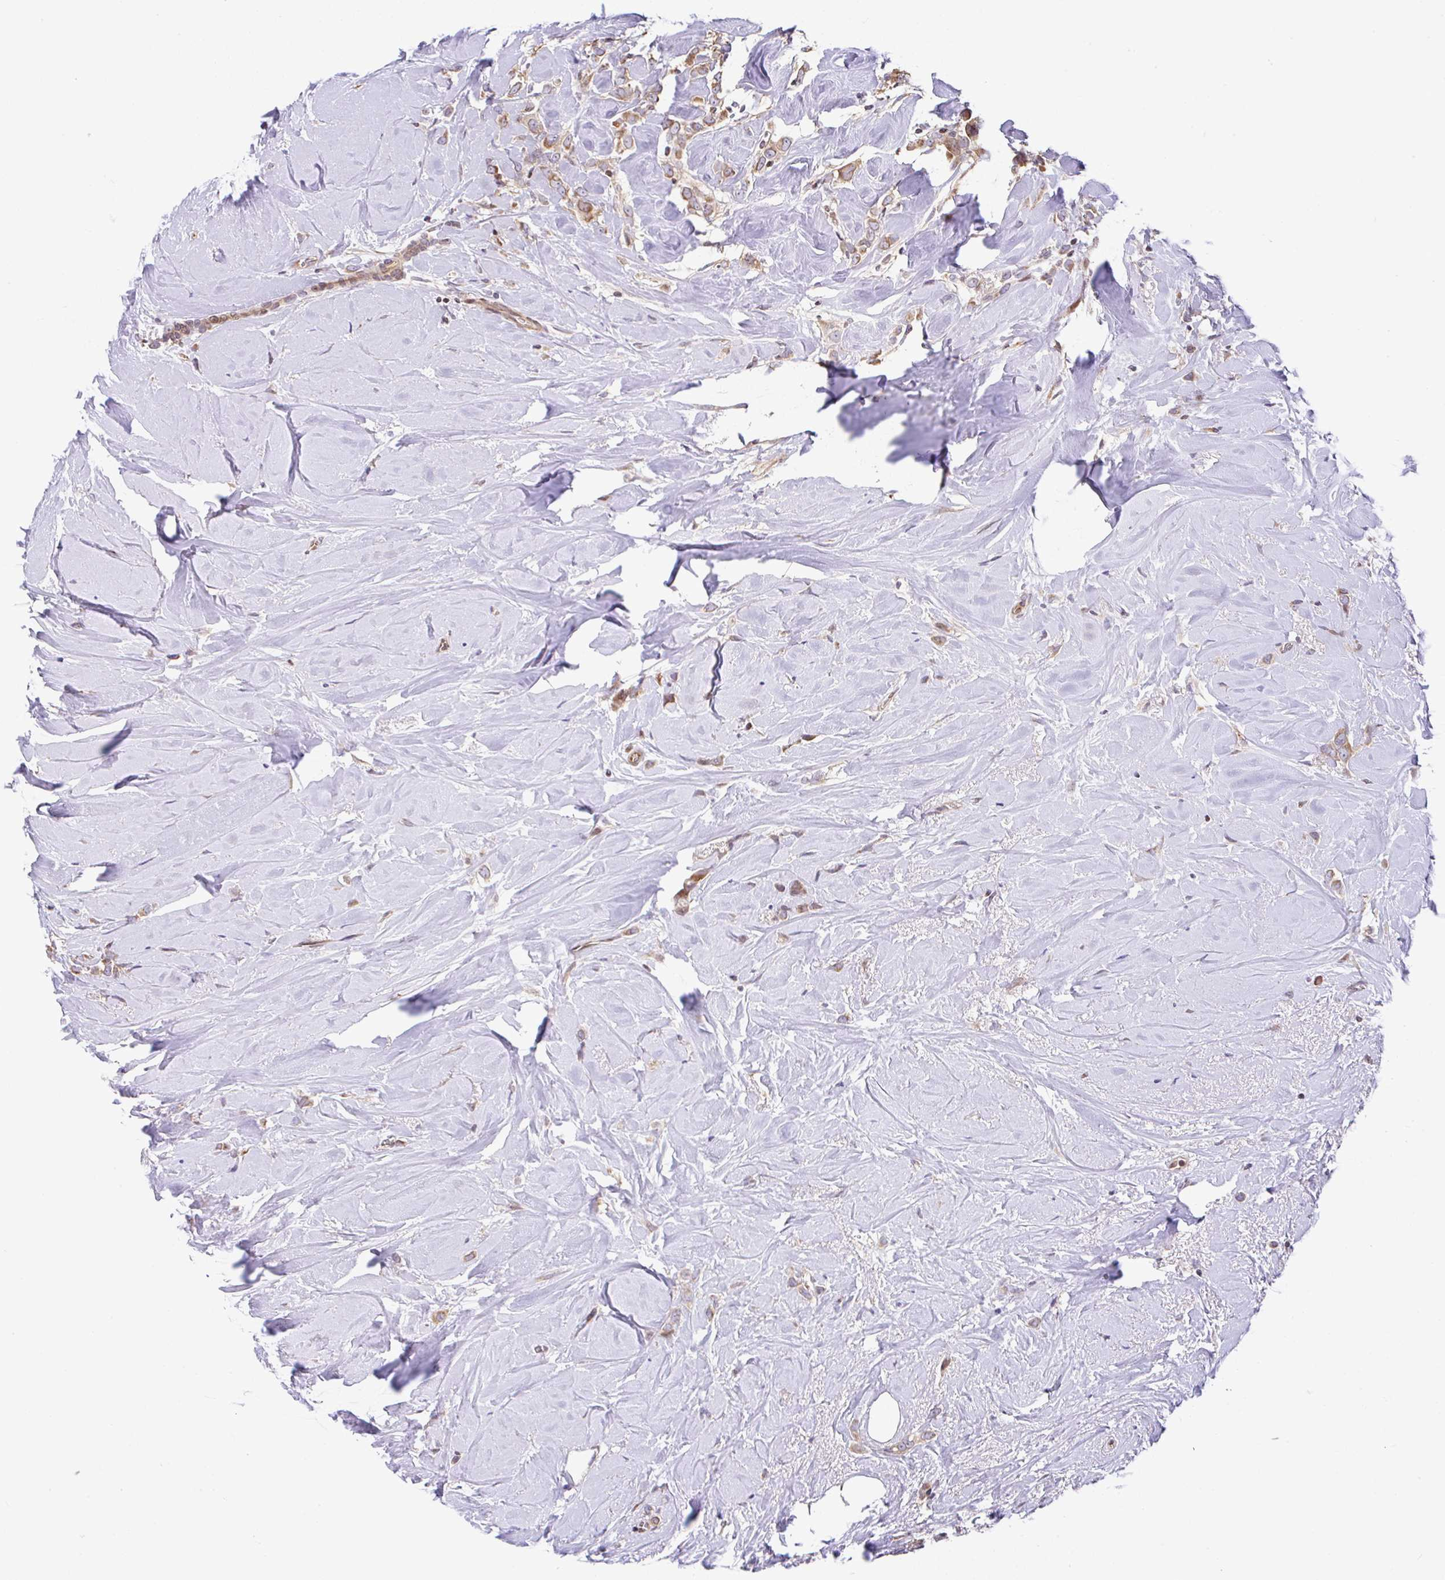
{"staining": {"intensity": "moderate", "quantity": ">75%", "location": "cytoplasmic/membranous"}, "tissue": "breast cancer", "cell_type": "Tumor cells", "image_type": "cancer", "snomed": [{"axis": "morphology", "description": "Duct carcinoma"}, {"axis": "topography", "description": "Breast"}], "caption": "Infiltrating ductal carcinoma (breast) stained with DAB IHC displays medium levels of moderate cytoplasmic/membranous positivity in approximately >75% of tumor cells.", "gene": "FIGNL1", "patient": {"sex": "female", "age": 80}}